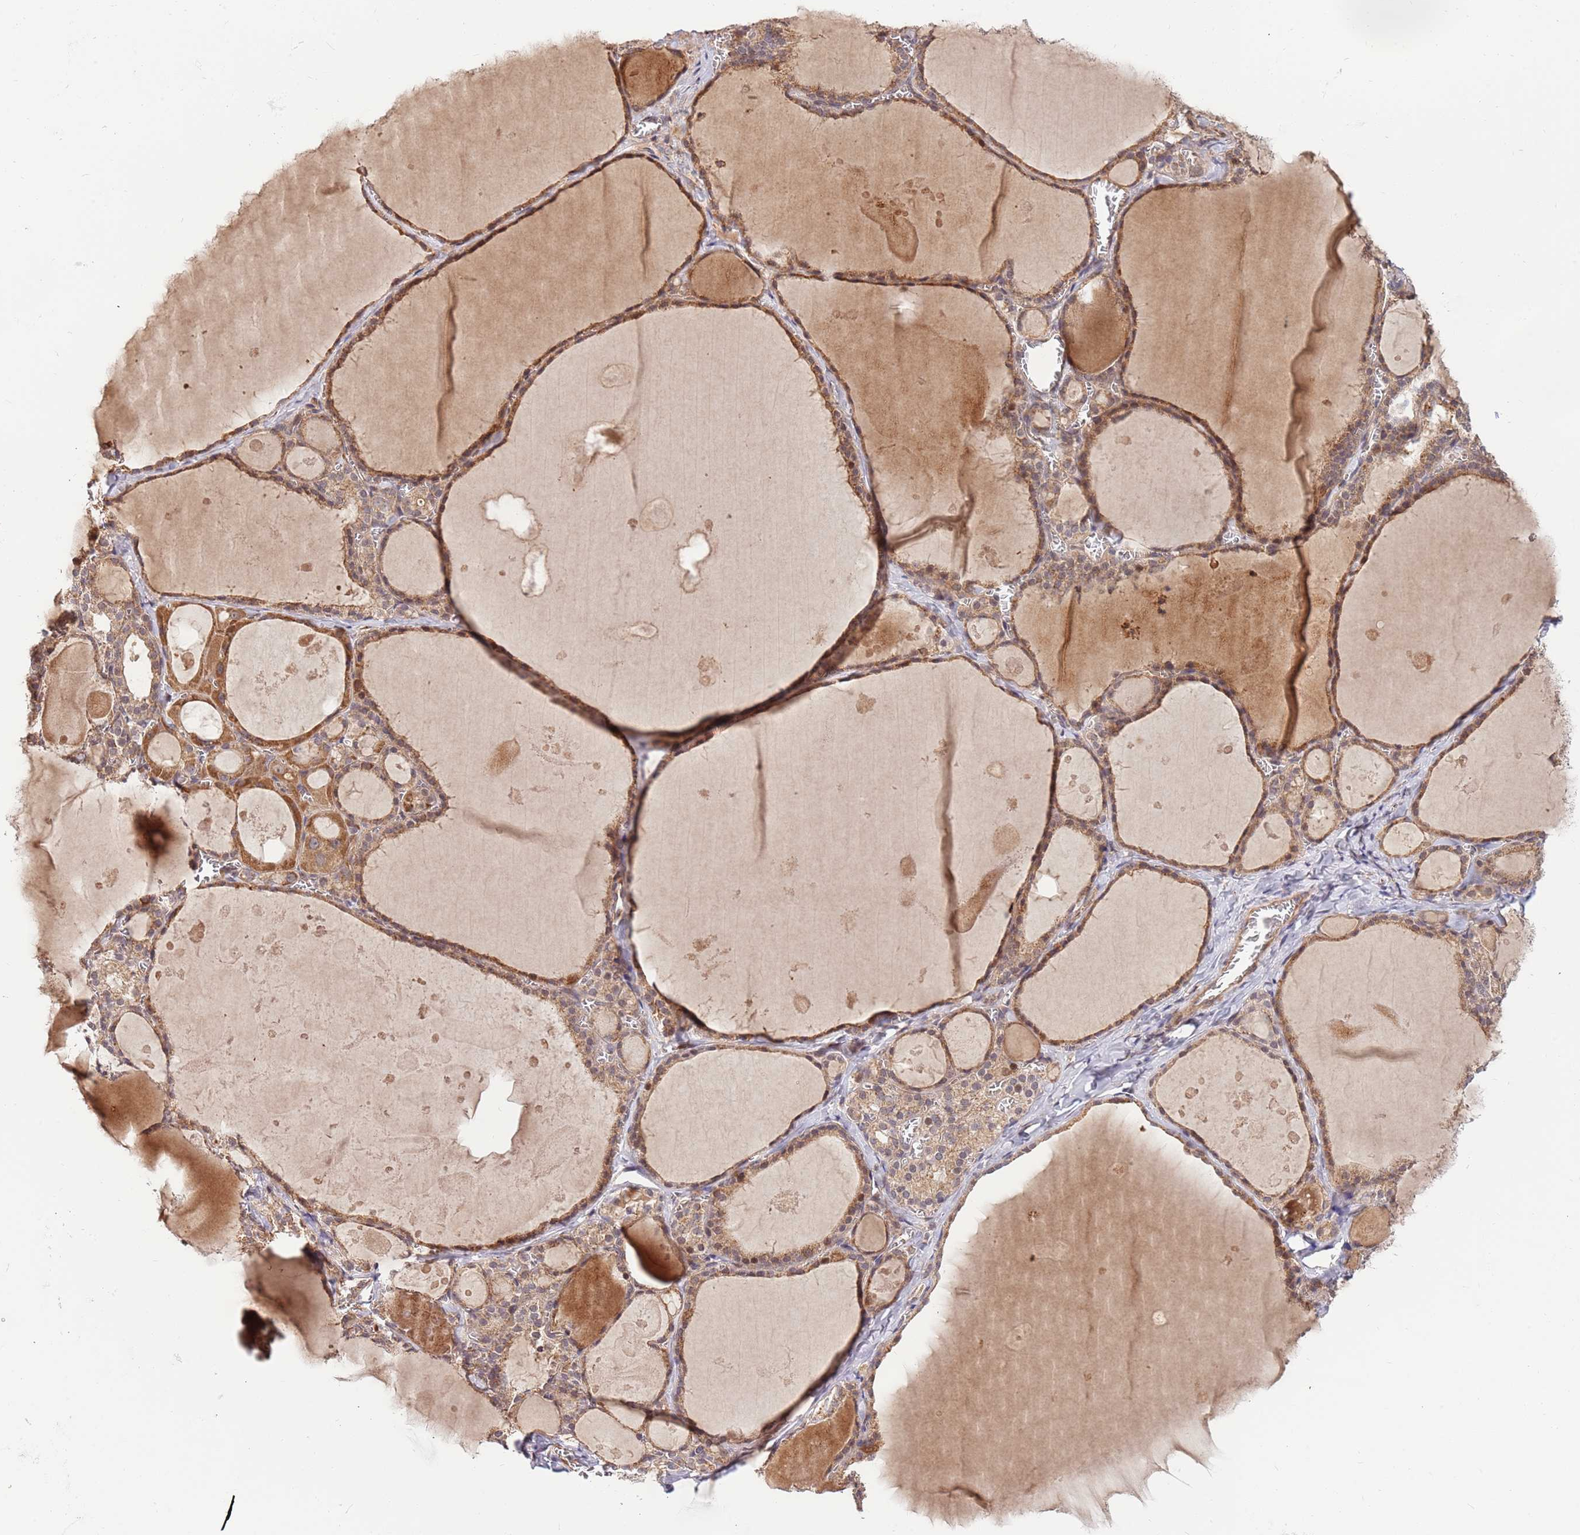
{"staining": {"intensity": "moderate", "quantity": ">75%", "location": "cytoplasmic/membranous"}, "tissue": "thyroid gland", "cell_type": "Glandular cells", "image_type": "normal", "snomed": [{"axis": "morphology", "description": "Normal tissue, NOS"}, {"axis": "topography", "description": "Thyroid gland"}], "caption": "Normal thyroid gland demonstrates moderate cytoplasmic/membranous staining in approximately >75% of glandular cells, visualized by immunohistochemistry. (Stains: DAB in brown, nuclei in blue, Microscopy: brightfield microscopy at high magnification).", "gene": "HAUS3", "patient": {"sex": "male", "age": 56}}